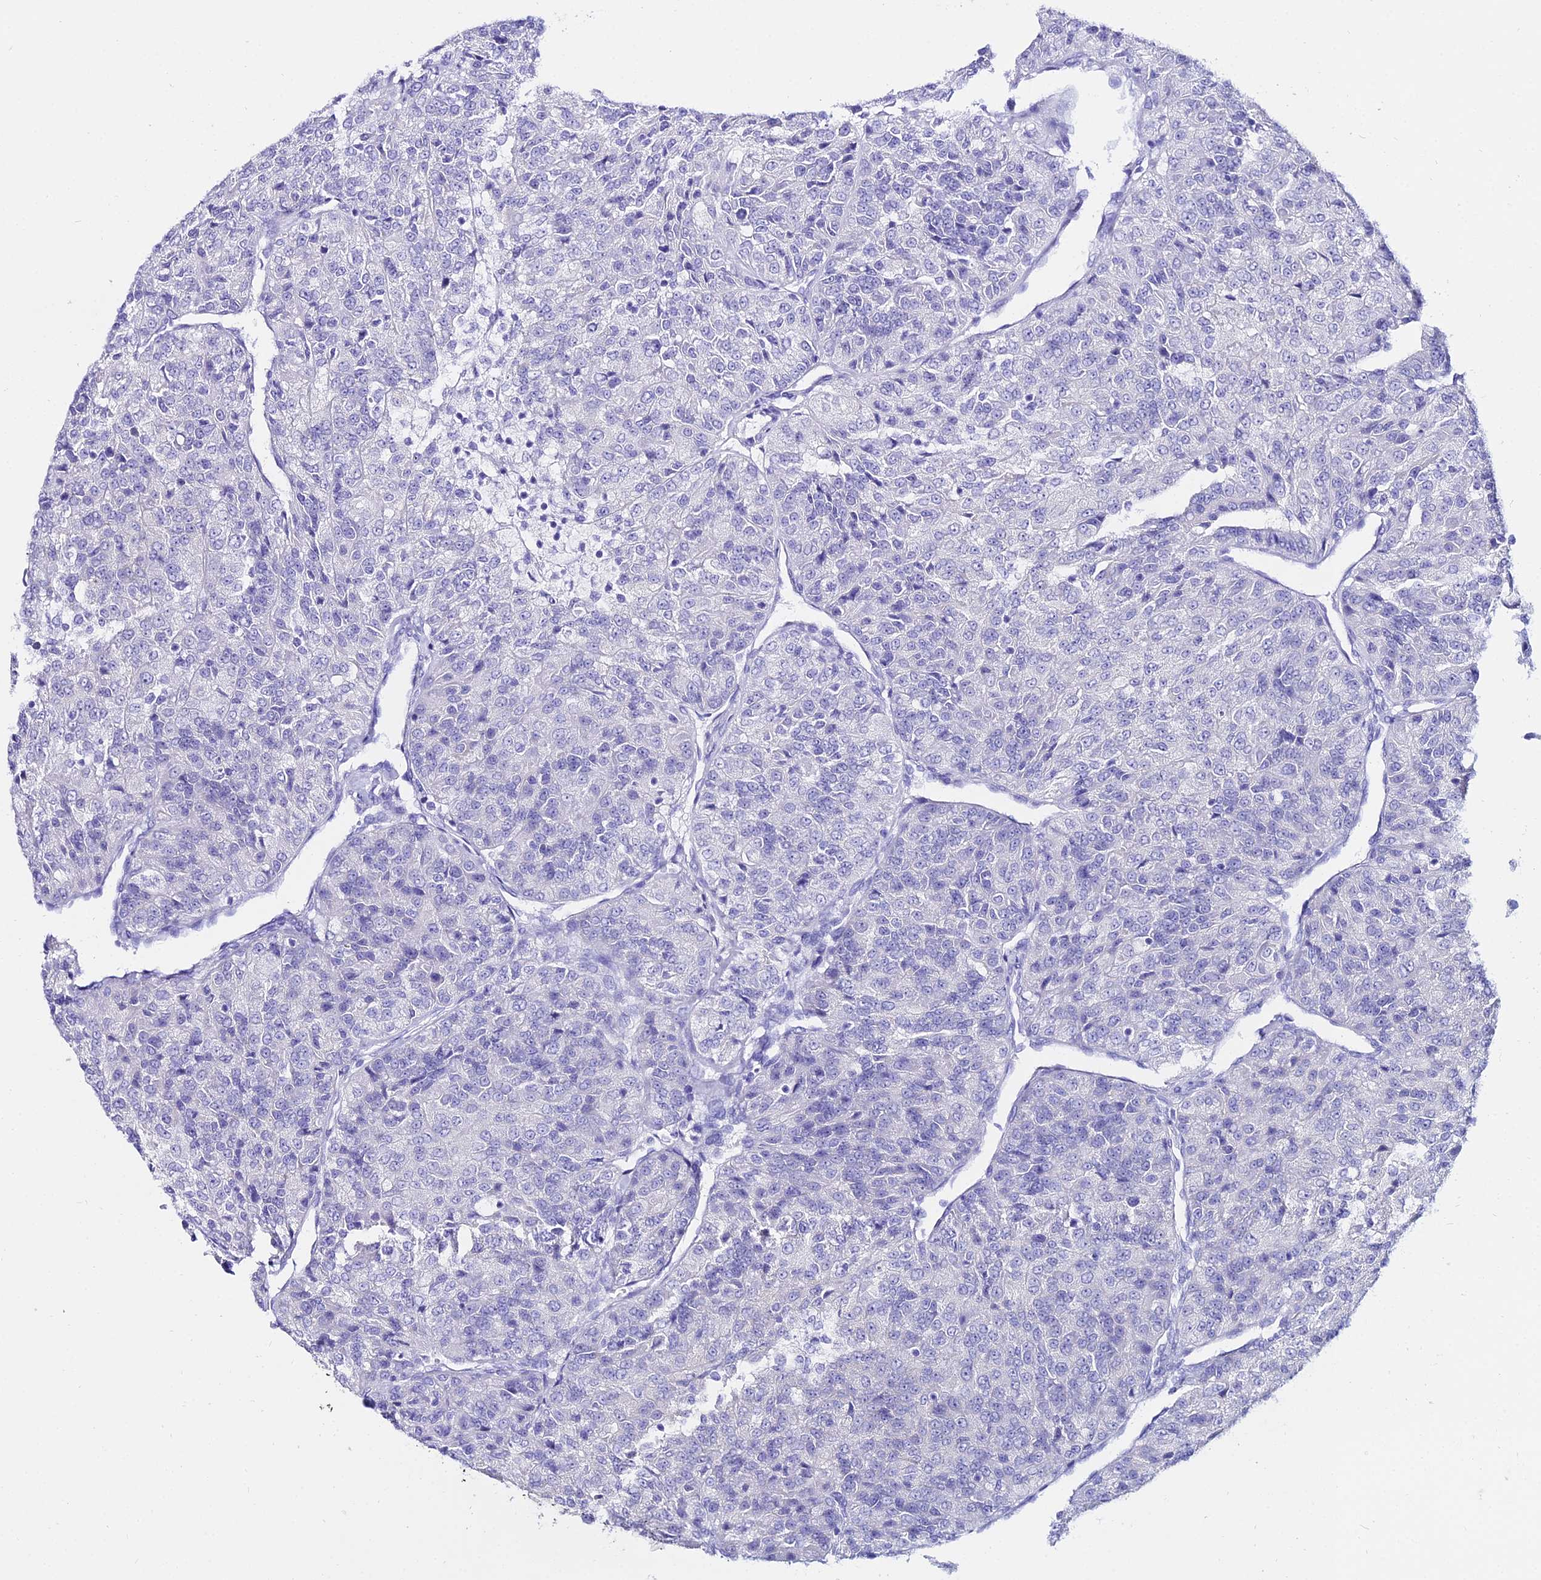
{"staining": {"intensity": "negative", "quantity": "none", "location": "none"}, "tissue": "renal cancer", "cell_type": "Tumor cells", "image_type": "cancer", "snomed": [{"axis": "morphology", "description": "Adenocarcinoma, NOS"}, {"axis": "topography", "description": "Kidney"}], "caption": "Image shows no protein staining in tumor cells of renal cancer (adenocarcinoma) tissue.", "gene": "OR4D5", "patient": {"sex": "female", "age": 63}}